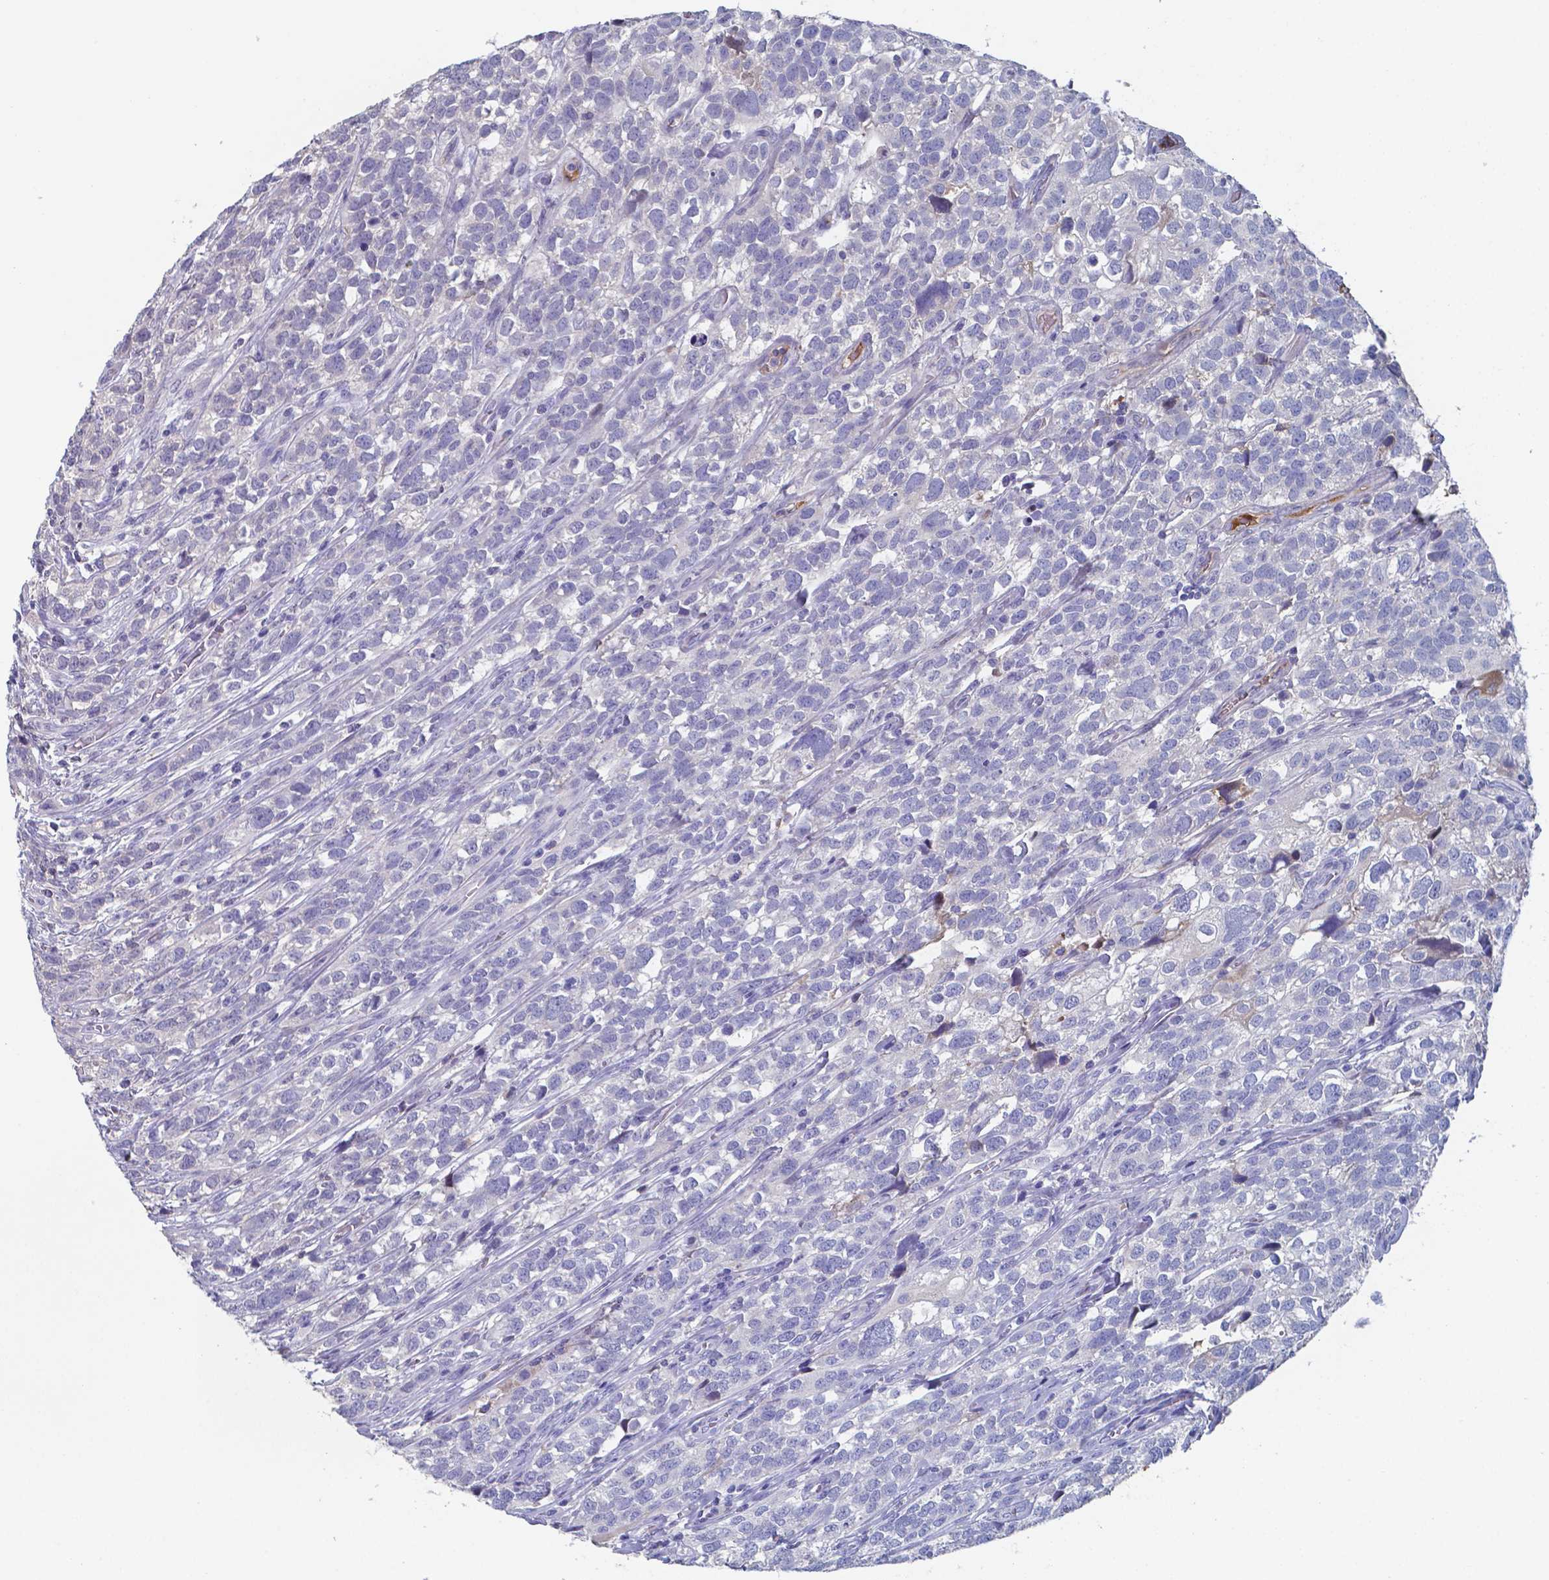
{"staining": {"intensity": "negative", "quantity": "none", "location": "none"}, "tissue": "urothelial cancer", "cell_type": "Tumor cells", "image_type": "cancer", "snomed": [{"axis": "morphology", "description": "Urothelial carcinoma, High grade"}, {"axis": "topography", "description": "Urinary bladder"}], "caption": "This photomicrograph is of high-grade urothelial carcinoma stained with IHC to label a protein in brown with the nuclei are counter-stained blue. There is no staining in tumor cells.", "gene": "BTBD17", "patient": {"sex": "female", "age": 58}}